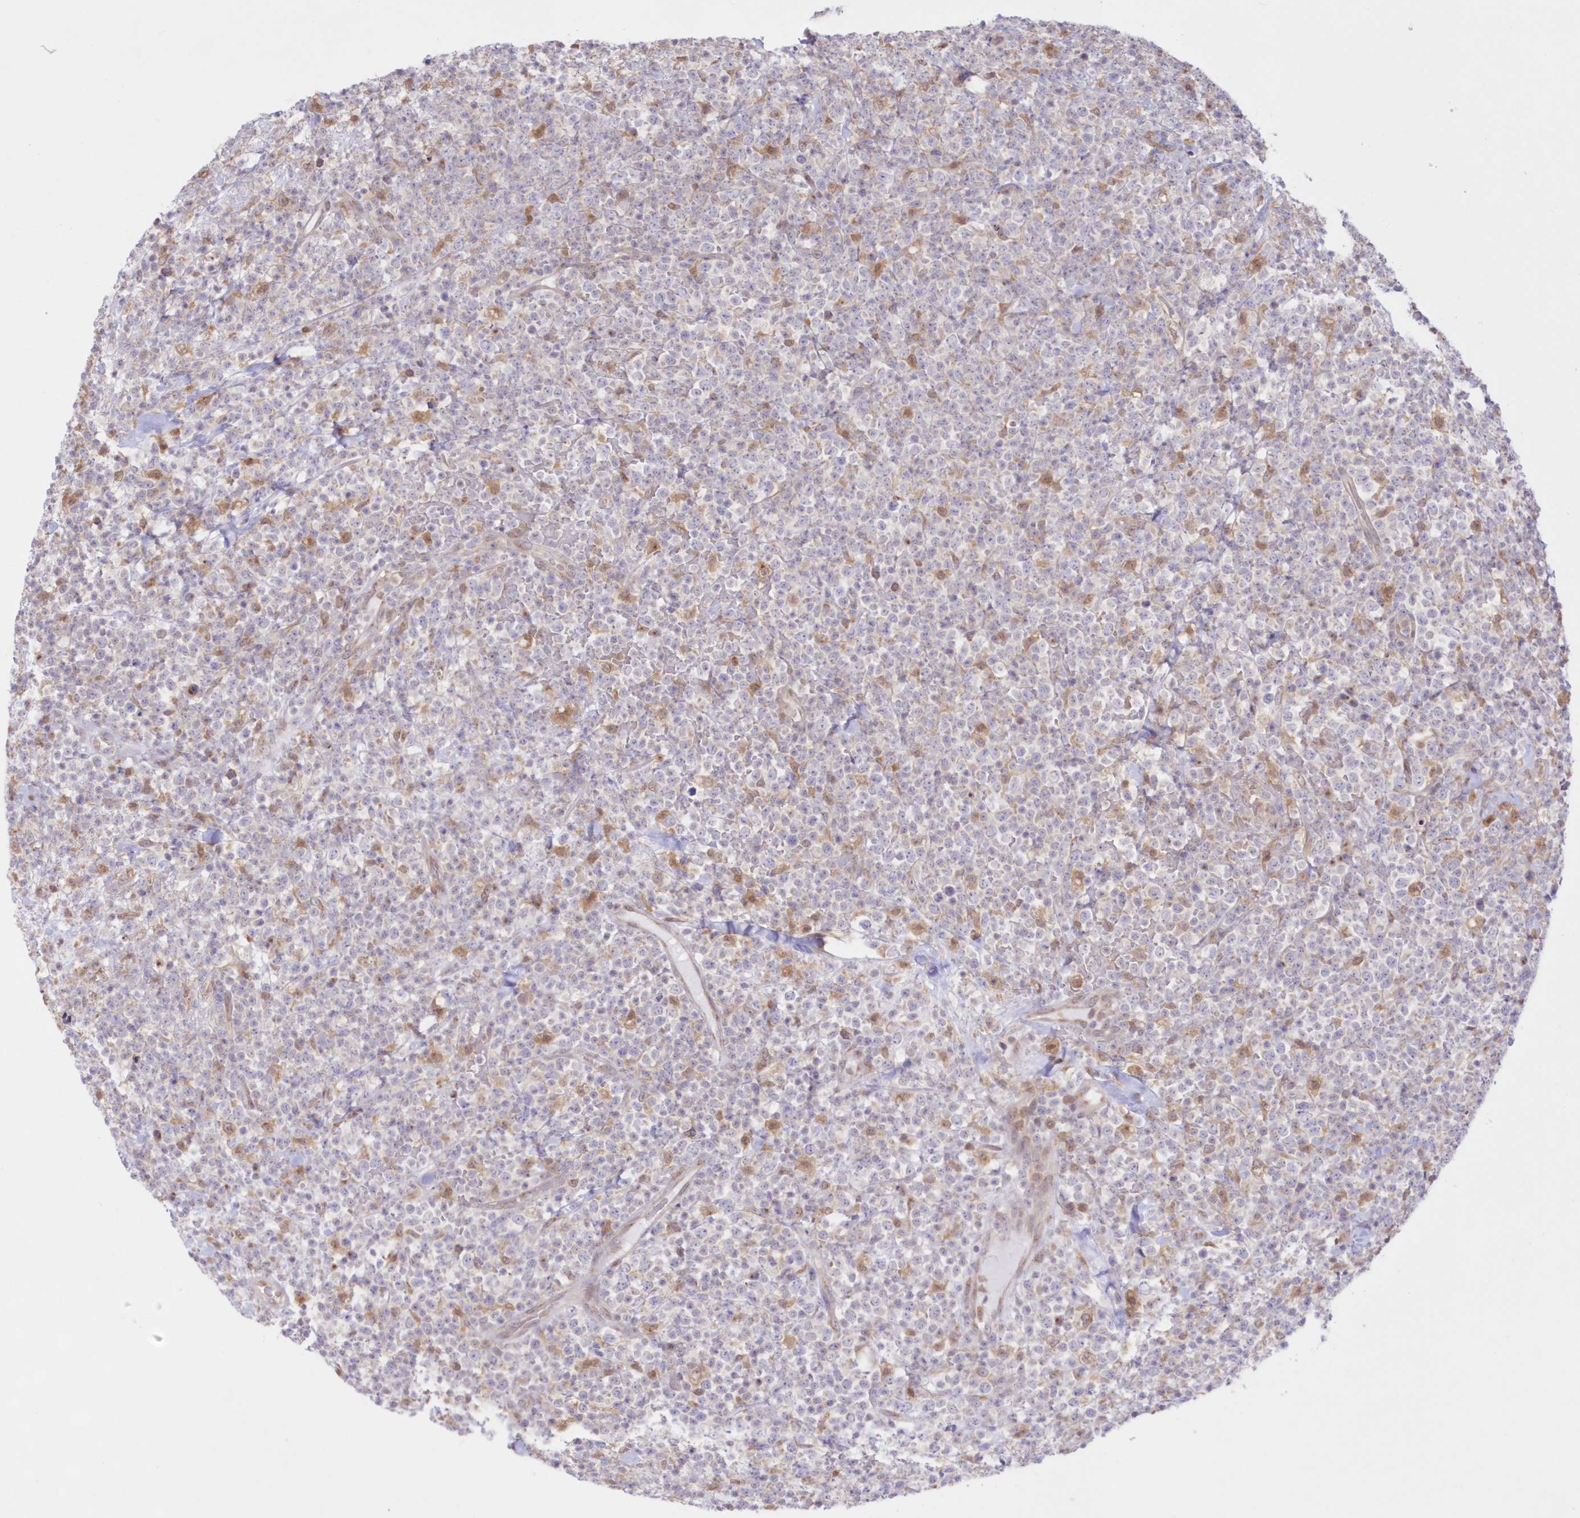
{"staining": {"intensity": "negative", "quantity": "none", "location": "none"}, "tissue": "lymphoma", "cell_type": "Tumor cells", "image_type": "cancer", "snomed": [{"axis": "morphology", "description": "Malignant lymphoma, non-Hodgkin's type, High grade"}, {"axis": "topography", "description": "Colon"}], "caption": "The photomicrograph reveals no significant expression in tumor cells of lymphoma. (DAB (3,3'-diaminobenzidine) immunohistochemistry, high magnification).", "gene": "RNPEP", "patient": {"sex": "female", "age": 53}}